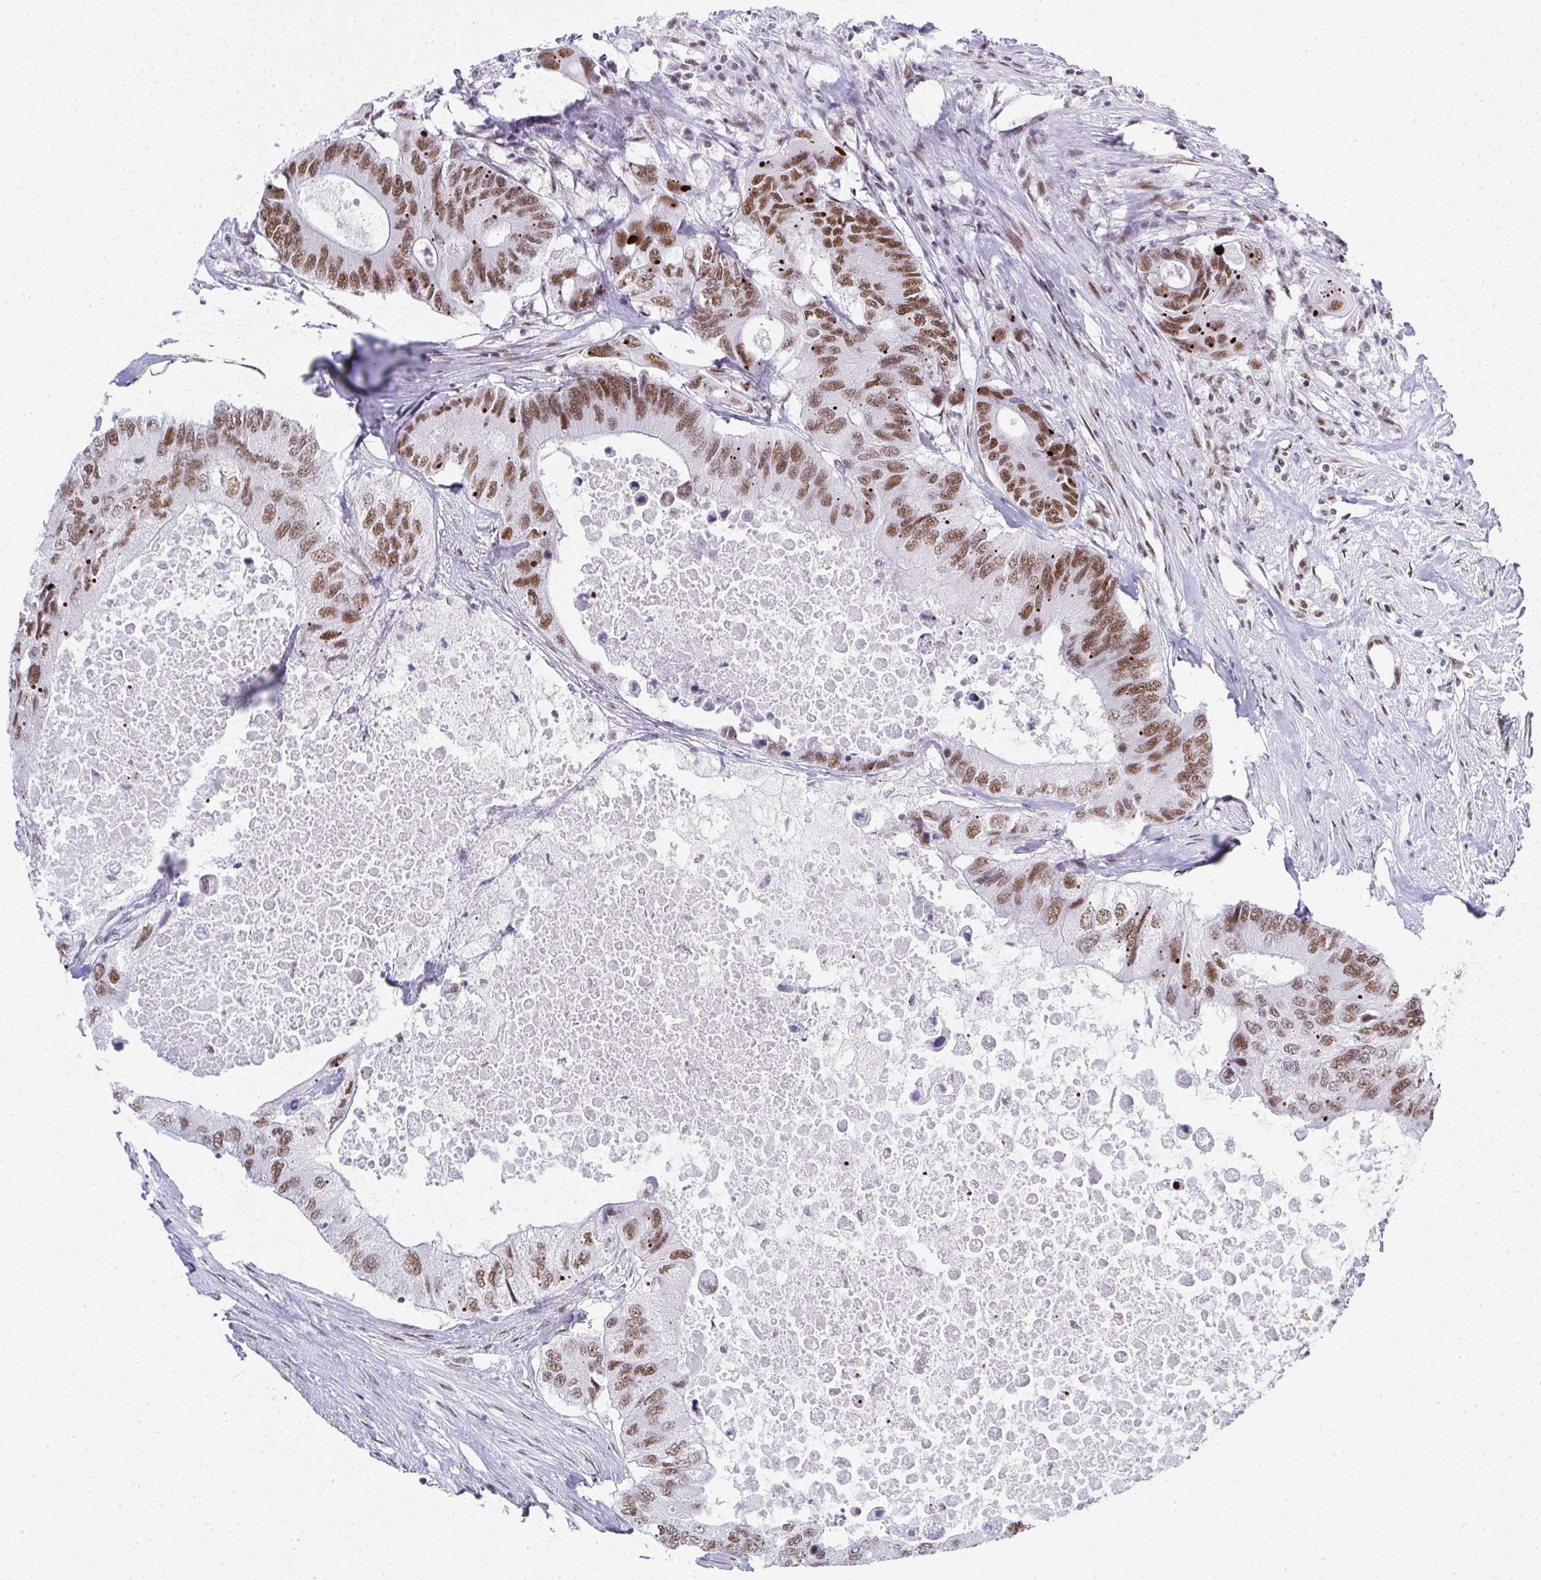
{"staining": {"intensity": "moderate", "quantity": ">75%", "location": "nuclear"}, "tissue": "colorectal cancer", "cell_type": "Tumor cells", "image_type": "cancer", "snomed": [{"axis": "morphology", "description": "Adenocarcinoma, NOS"}, {"axis": "topography", "description": "Colon"}], "caption": "An immunohistochemistry (IHC) micrograph of neoplastic tissue is shown. Protein staining in brown labels moderate nuclear positivity in colorectal cancer within tumor cells. The protein of interest is stained brown, and the nuclei are stained in blue (DAB (3,3'-diaminobenzidine) IHC with brightfield microscopy, high magnification).", "gene": "CREBBP", "patient": {"sex": "male", "age": 71}}